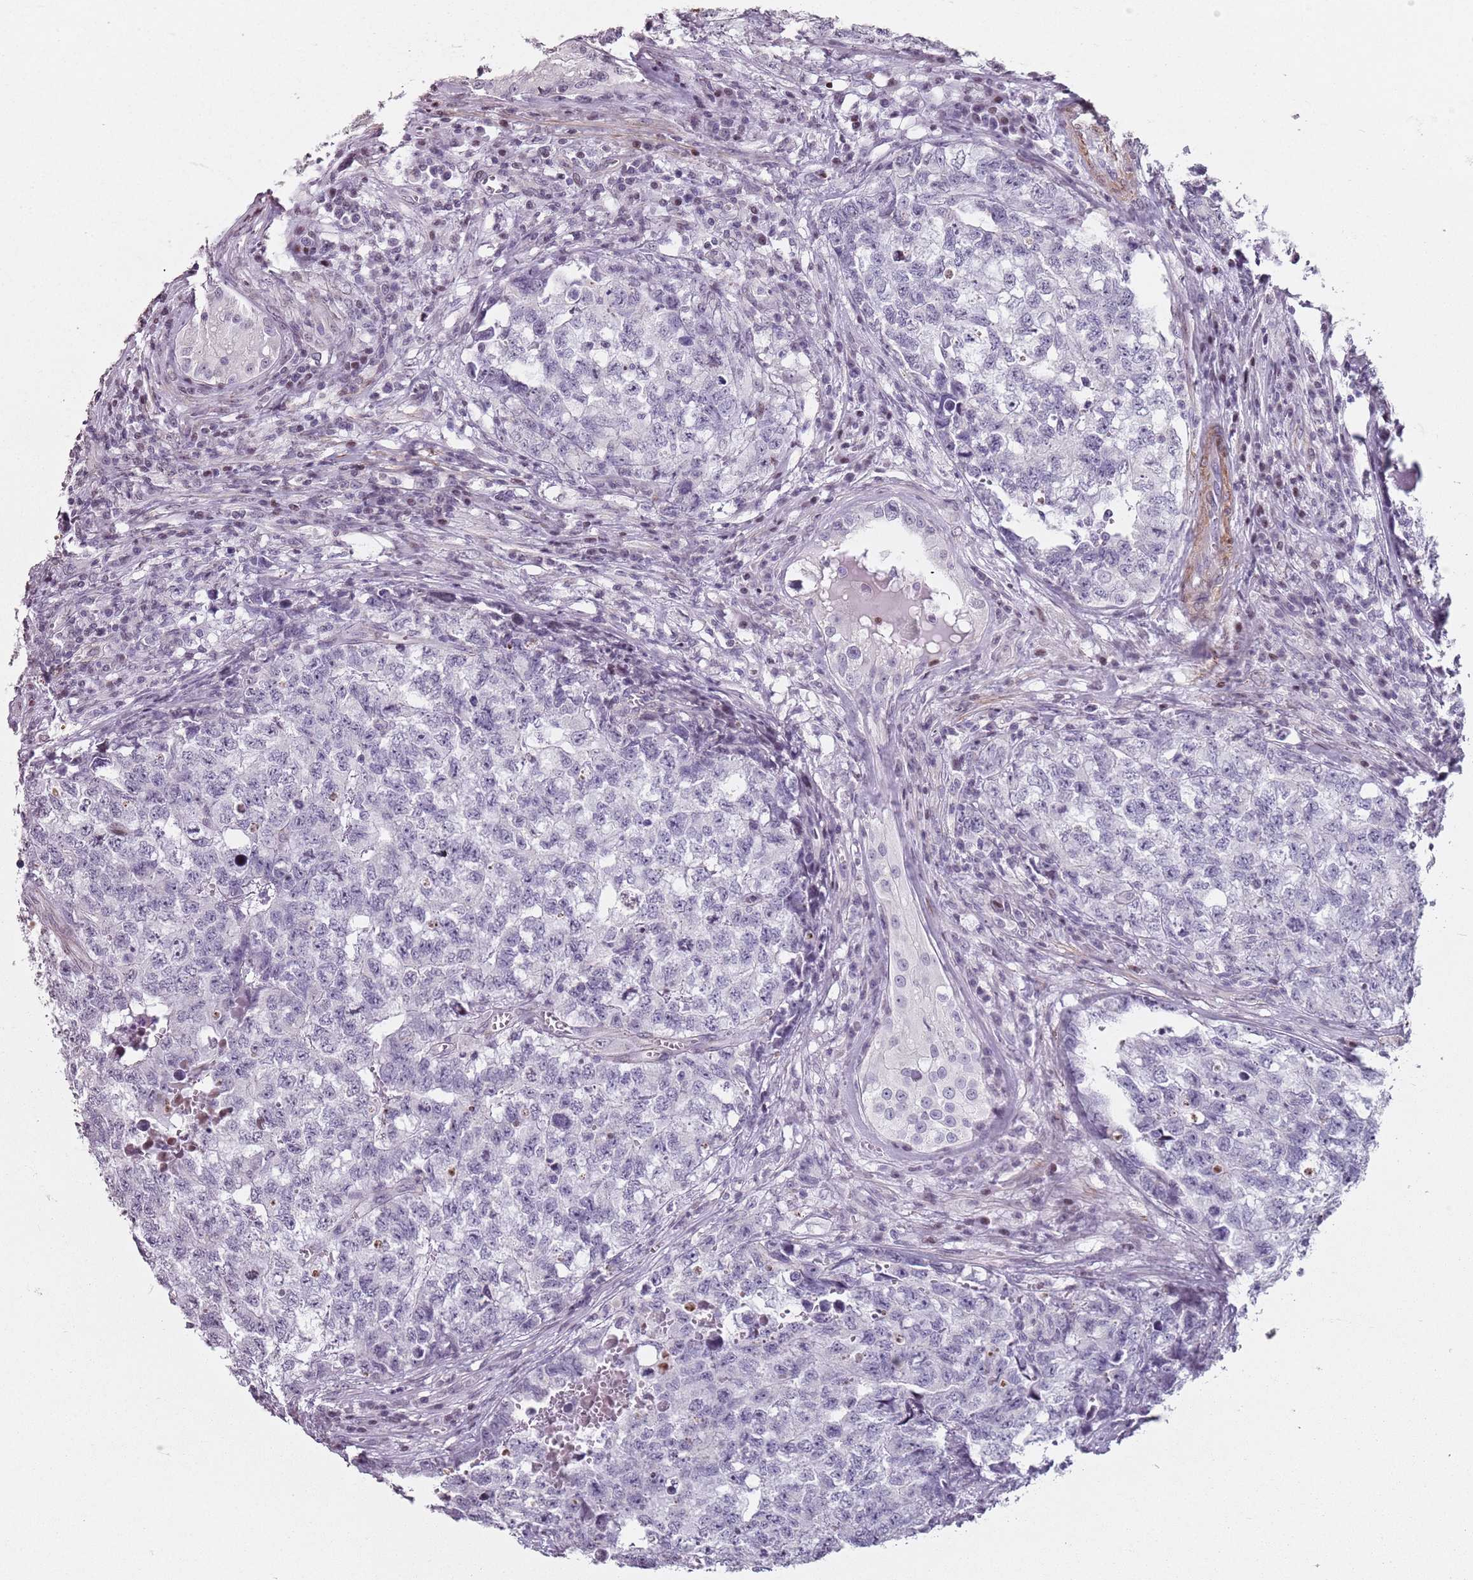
{"staining": {"intensity": "negative", "quantity": "none", "location": "none"}, "tissue": "testis cancer", "cell_type": "Tumor cells", "image_type": "cancer", "snomed": [{"axis": "morphology", "description": "Carcinoma, Embryonal, NOS"}, {"axis": "topography", "description": "Testis"}], "caption": "IHC photomicrograph of neoplastic tissue: human testis cancer (embryonal carcinoma) stained with DAB shows no significant protein positivity in tumor cells.", "gene": "TMC4", "patient": {"sex": "male", "age": 31}}